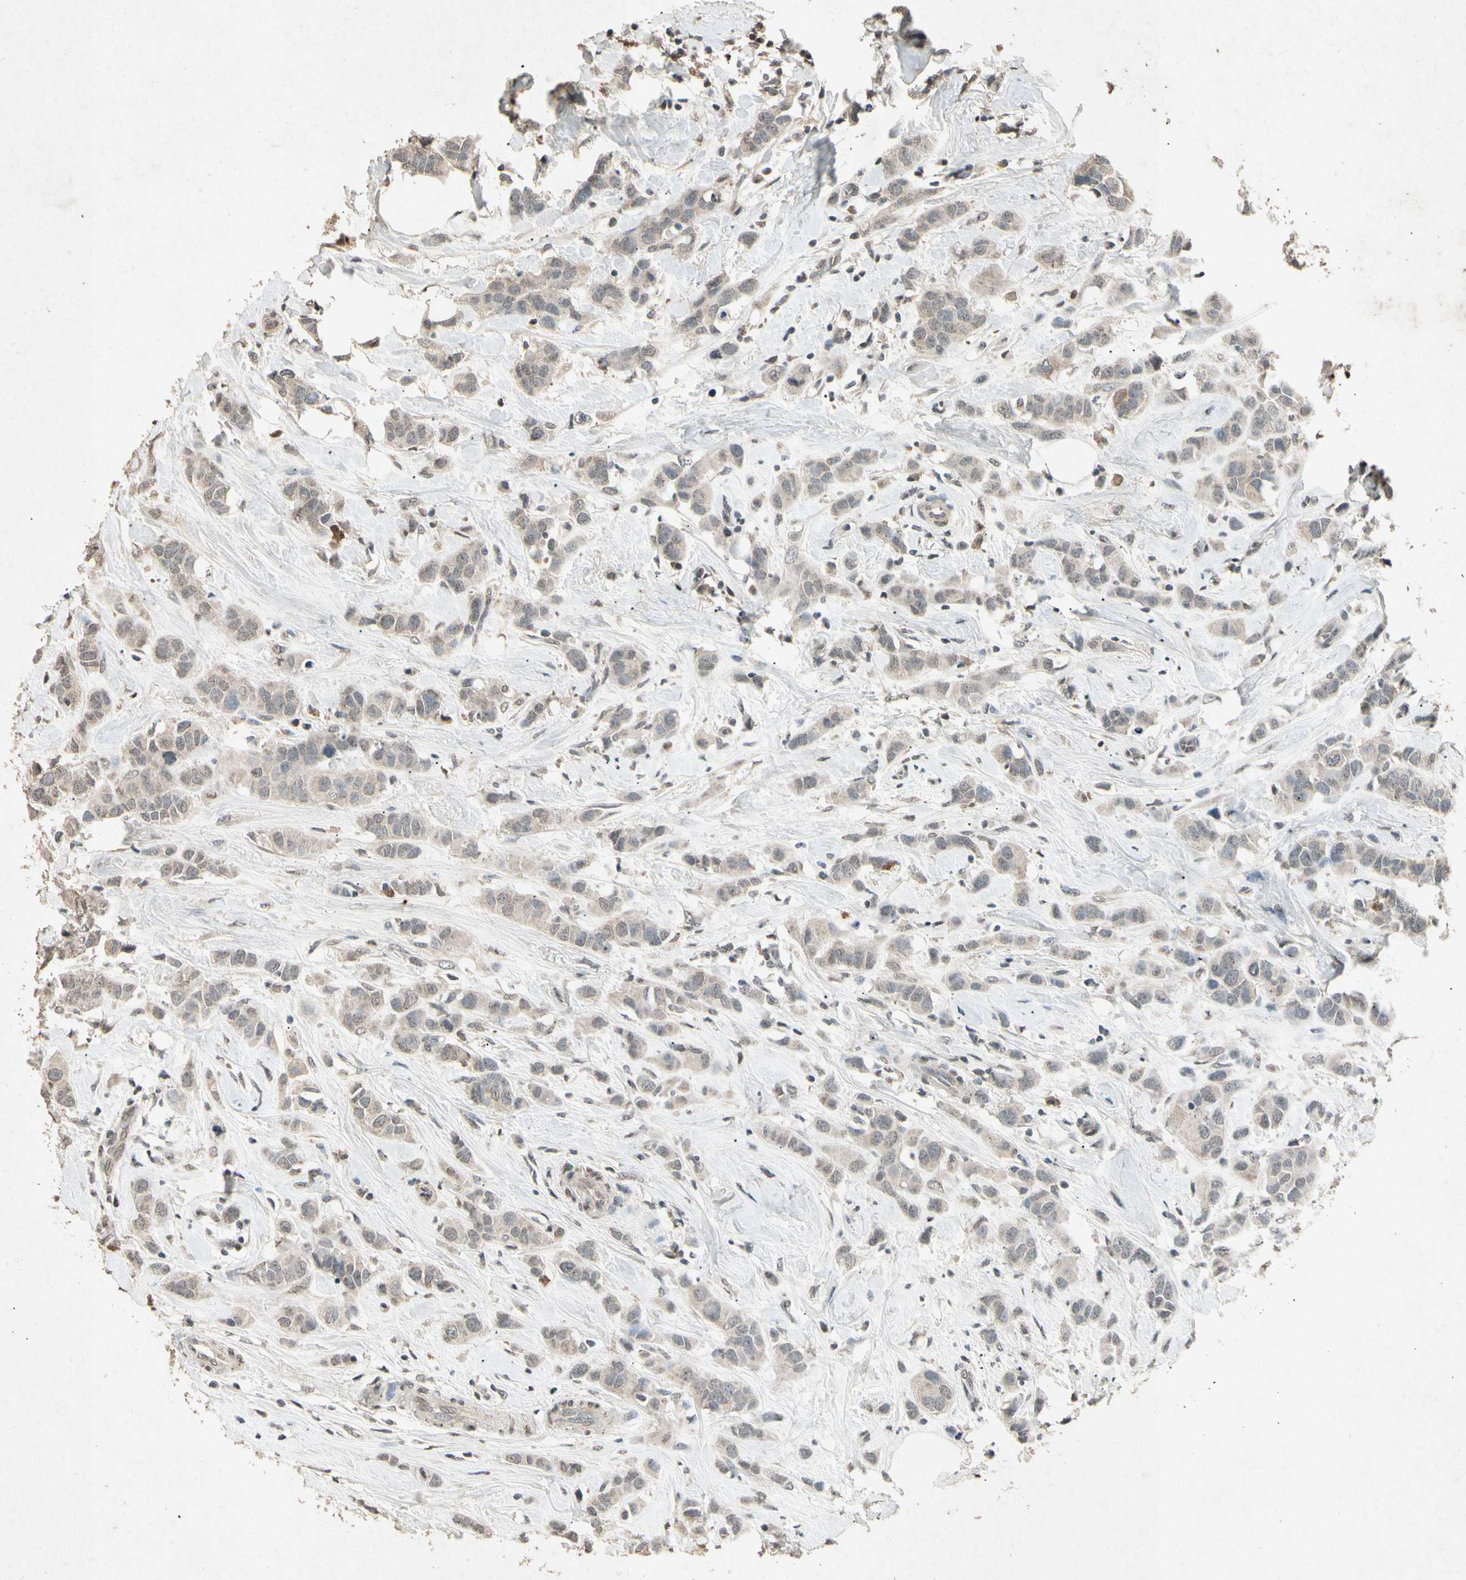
{"staining": {"intensity": "weak", "quantity": ">75%", "location": "cytoplasmic/membranous"}, "tissue": "breast cancer", "cell_type": "Tumor cells", "image_type": "cancer", "snomed": [{"axis": "morphology", "description": "Normal tissue, NOS"}, {"axis": "morphology", "description": "Duct carcinoma"}, {"axis": "topography", "description": "Breast"}], "caption": "Immunohistochemical staining of invasive ductal carcinoma (breast) reveals low levels of weak cytoplasmic/membranous protein positivity in about >75% of tumor cells. The staining was performed using DAB (3,3'-diaminobenzidine) to visualize the protein expression in brown, while the nuclei were stained in blue with hematoxylin (Magnification: 20x).", "gene": "CP", "patient": {"sex": "female", "age": 50}}